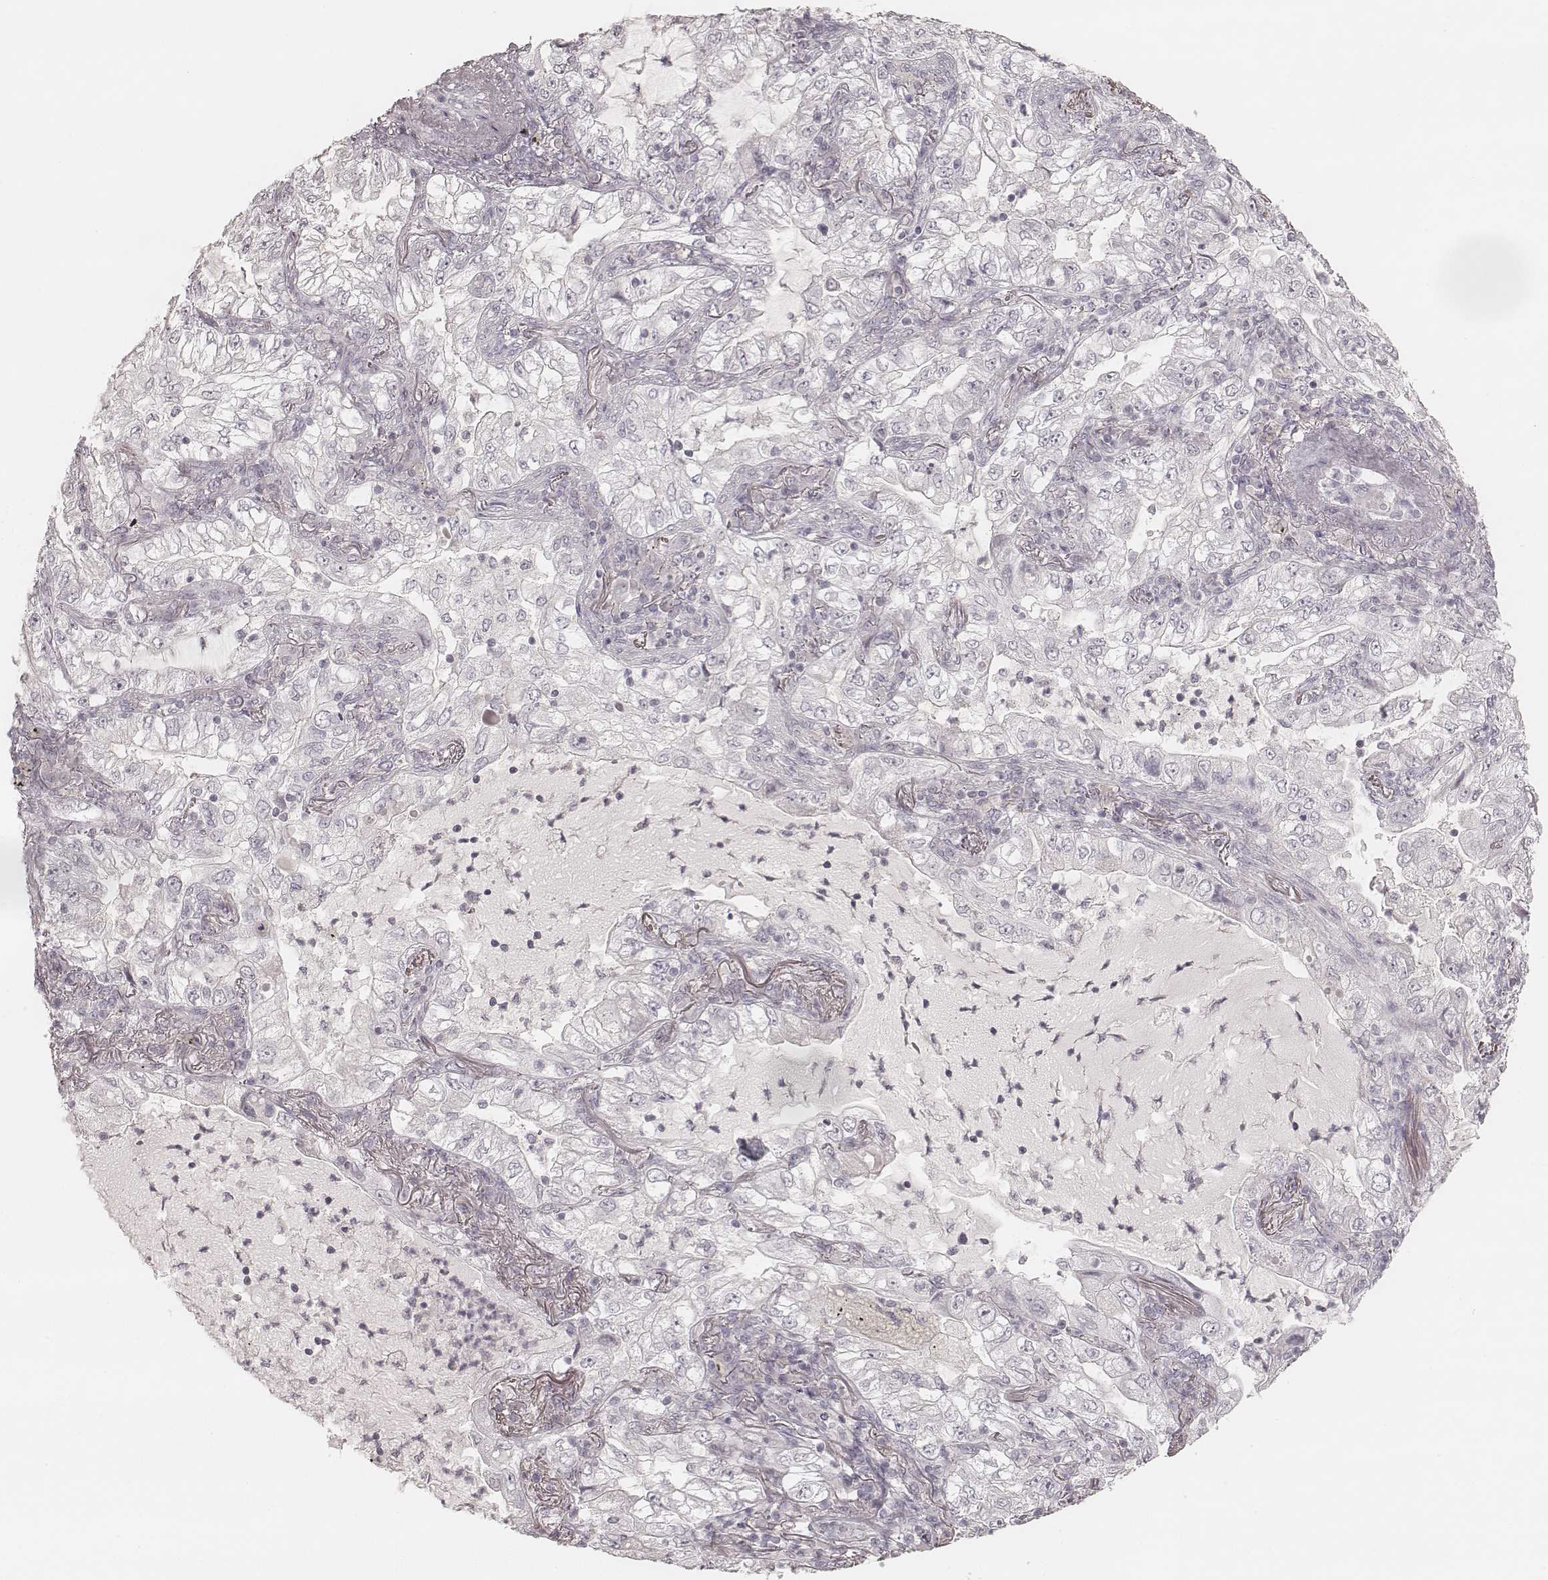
{"staining": {"intensity": "negative", "quantity": "none", "location": "none"}, "tissue": "lung cancer", "cell_type": "Tumor cells", "image_type": "cancer", "snomed": [{"axis": "morphology", "description": "Adenocarcinoma, NOS"}, {"axis": "topography", "description": "Lung"}], "caption": "IHC of lung cancer (adenocarcinoma) displays no expression in tumor cells.", "gene": "ACACB", "patient": {"sex": "female", "age": 73}}